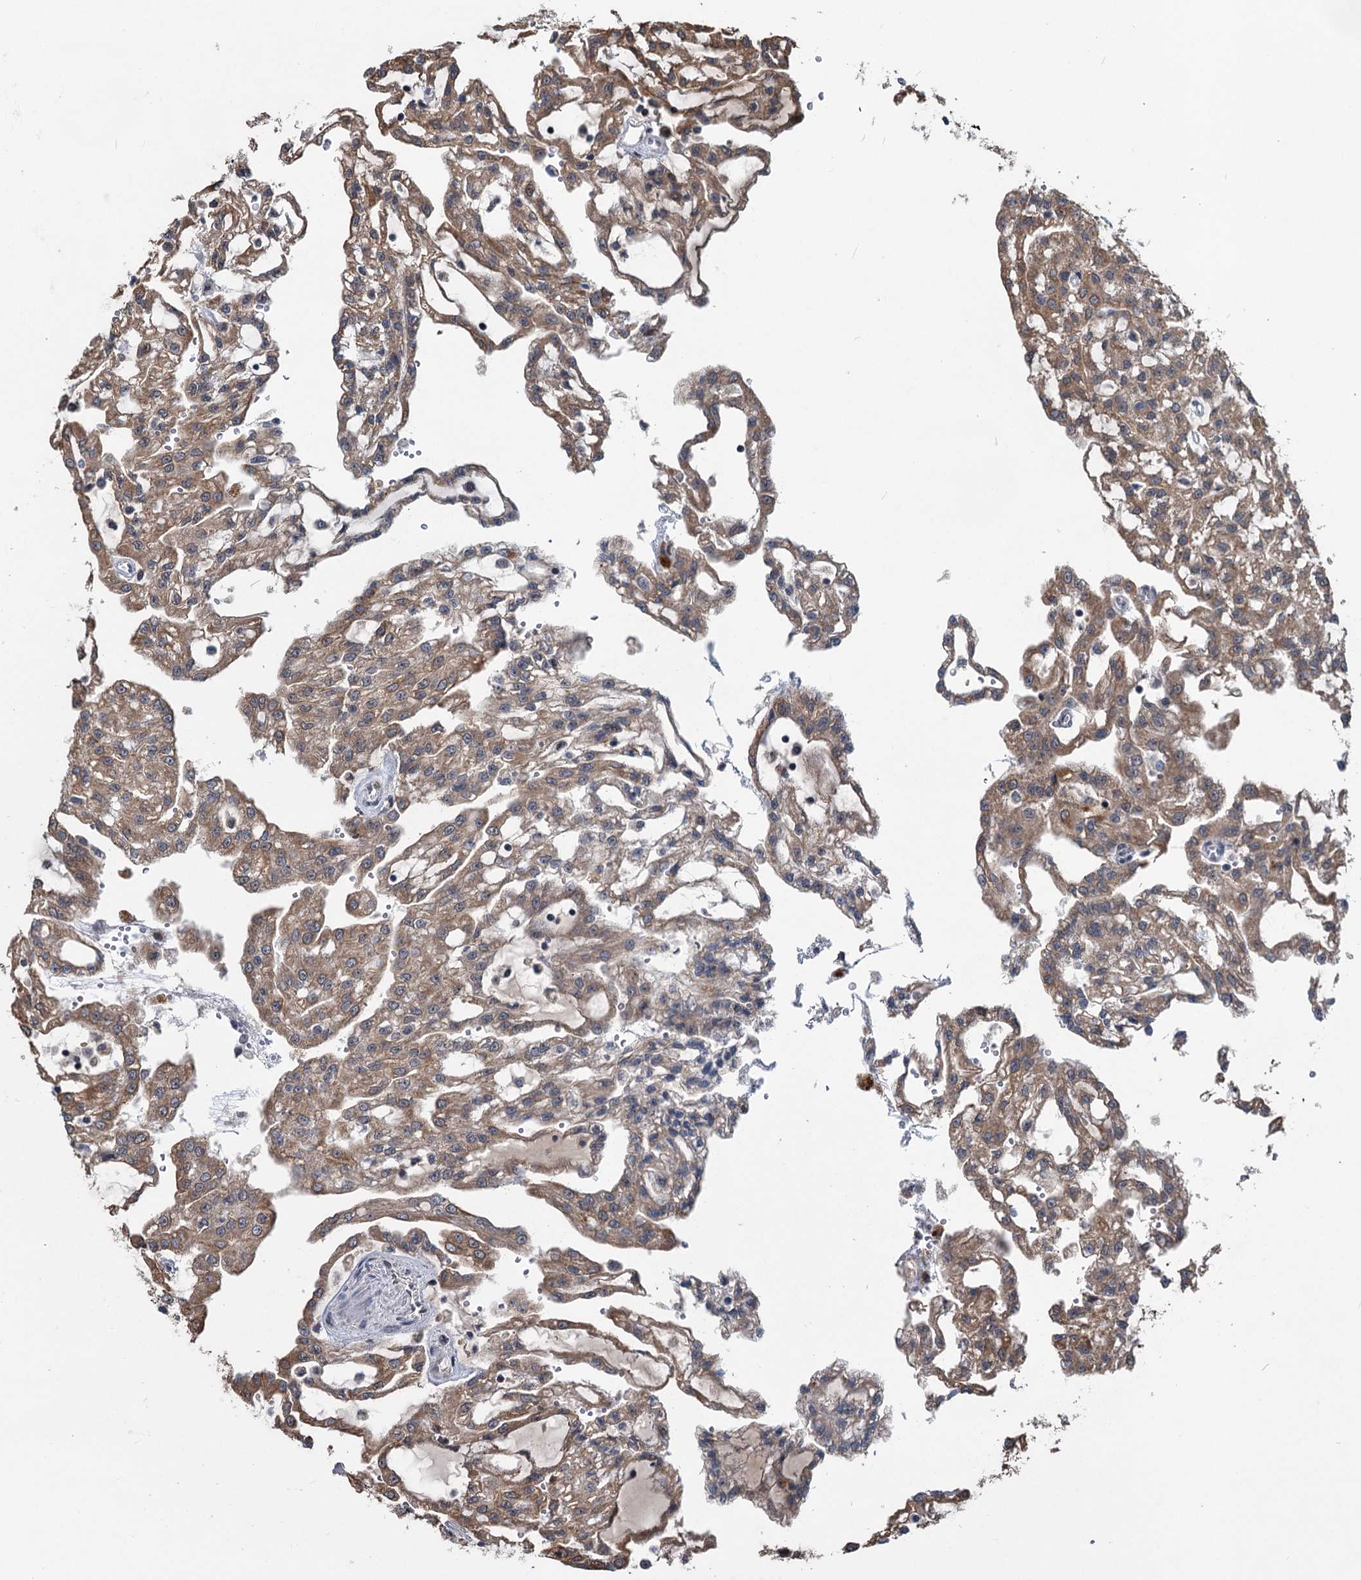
{"staining": {"intensity": "moderate", "quantity": ">75%", "location": "cytoplasmic/membranous"}, "tissue": "renal cancer", "cell_type": "Tumor cells", "image_type": "cancer", "snomed": [{"axis": "morphology", "description": "Adenocarcinoma, NOS"}, {"axis": "topography", "description": "Kidney"}], "caption": "Renal cancer (adenocarcinoma) stained with a protein marker exhibits moderate staining in tumor cells.", "gene": "RITA1", "patient": {"sex": "male", "age": 63}}